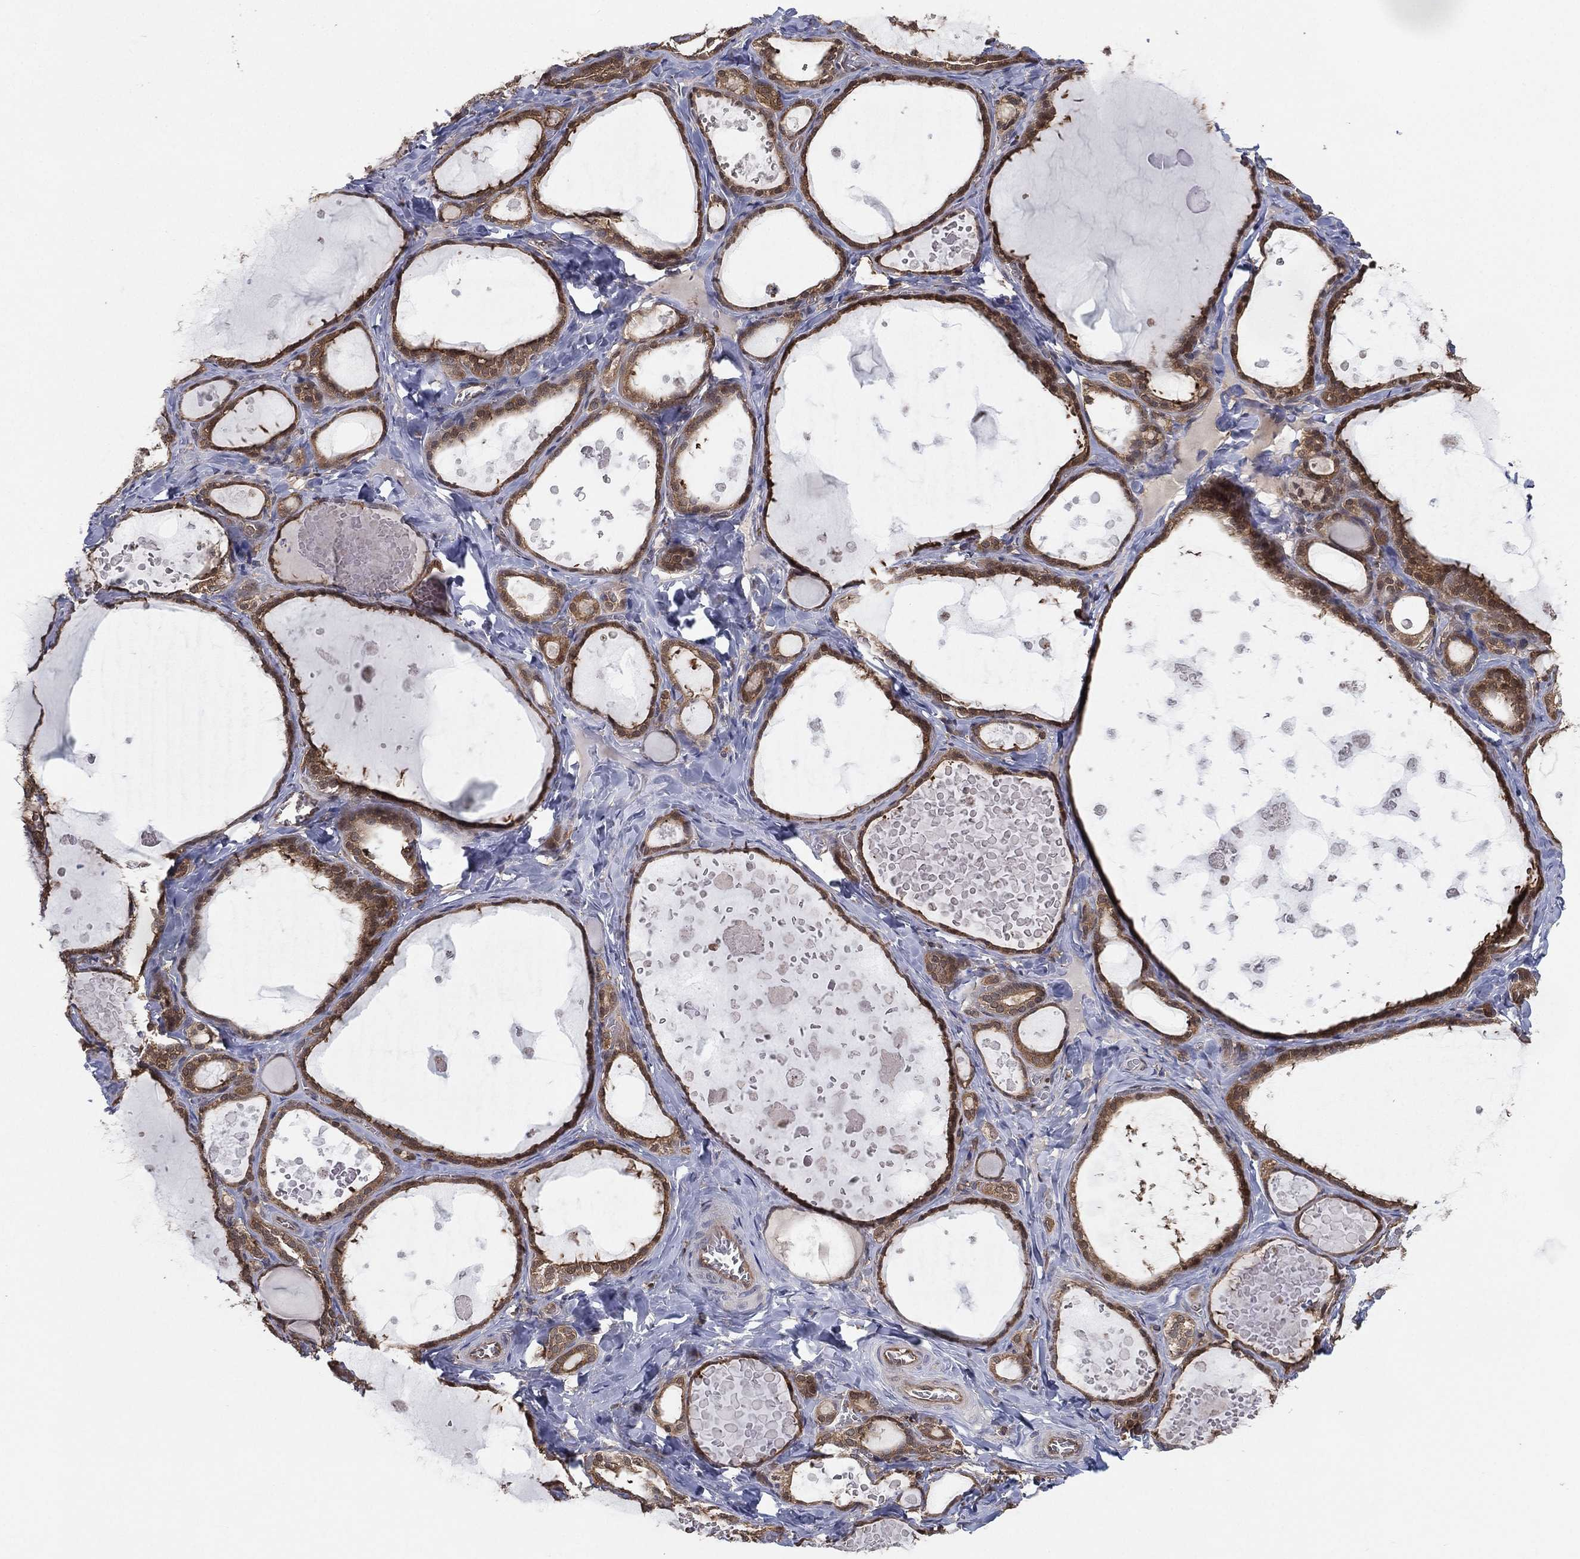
{"staining": {"intensity": "moderate", "quantity": "25%-75%", "location": "cytoplasmic/membranous,nuclear"}, "tissue": "thyroid gland", "cell_type": "Glandular cells", "image_type": "normal", "snomed": [{"axis": "morphology", "description": "Normal tissue, NOS"}, {"axis": "topography", "description": "Thyroid gland"}], "caption": "There is medium levels of moderate cytoplasmic/membranous,nuclear positivity in glandular cells of unremarkable thyroid gland, as demonstrated by immunohistochemical staining (brown color).", "gene": "PSMG4", "patient": {"sex": "female", "age": 56}}